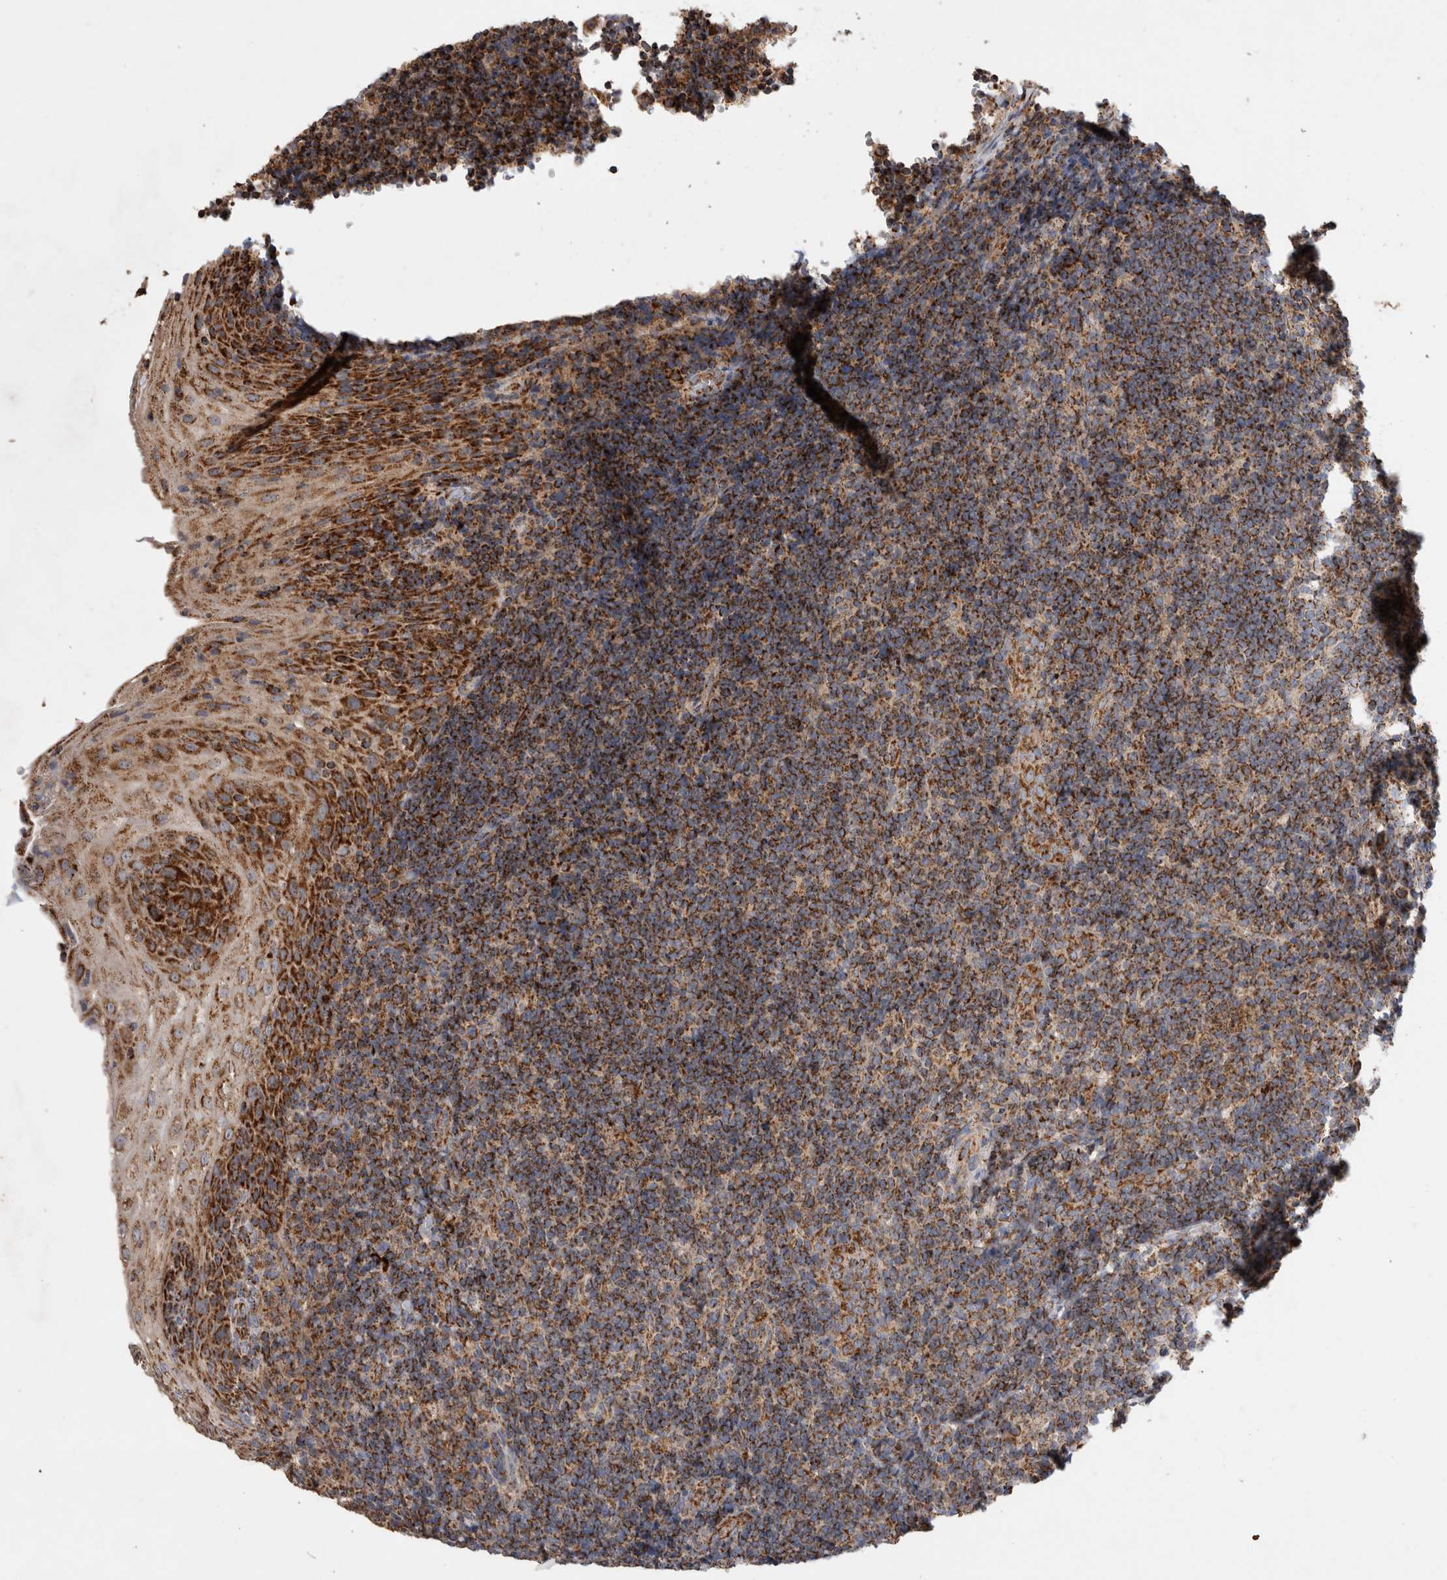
{"staining": {"intensity": "strong", "quantity": ">75%", "location": "cytoplasmic/membranous"}, "tissue": "tonsil", "cell_type": "Germinal center cells", "image_type": "normal", "snomed": [{"axis": "morphology", "description": "Normal tissue, NOS"}, {"axis": "topography", "description": "Tonsil"}], "caption": "A high-resolution photomicrograph shows immunohistochemistry (IHC) staining of unremarkable tonsil, which shows strong cytoplasmic/membranous staining in approximately >75% of germinal center cells.", "gene": "IARS2", "patient": {"sex": "male", "age": 37}}